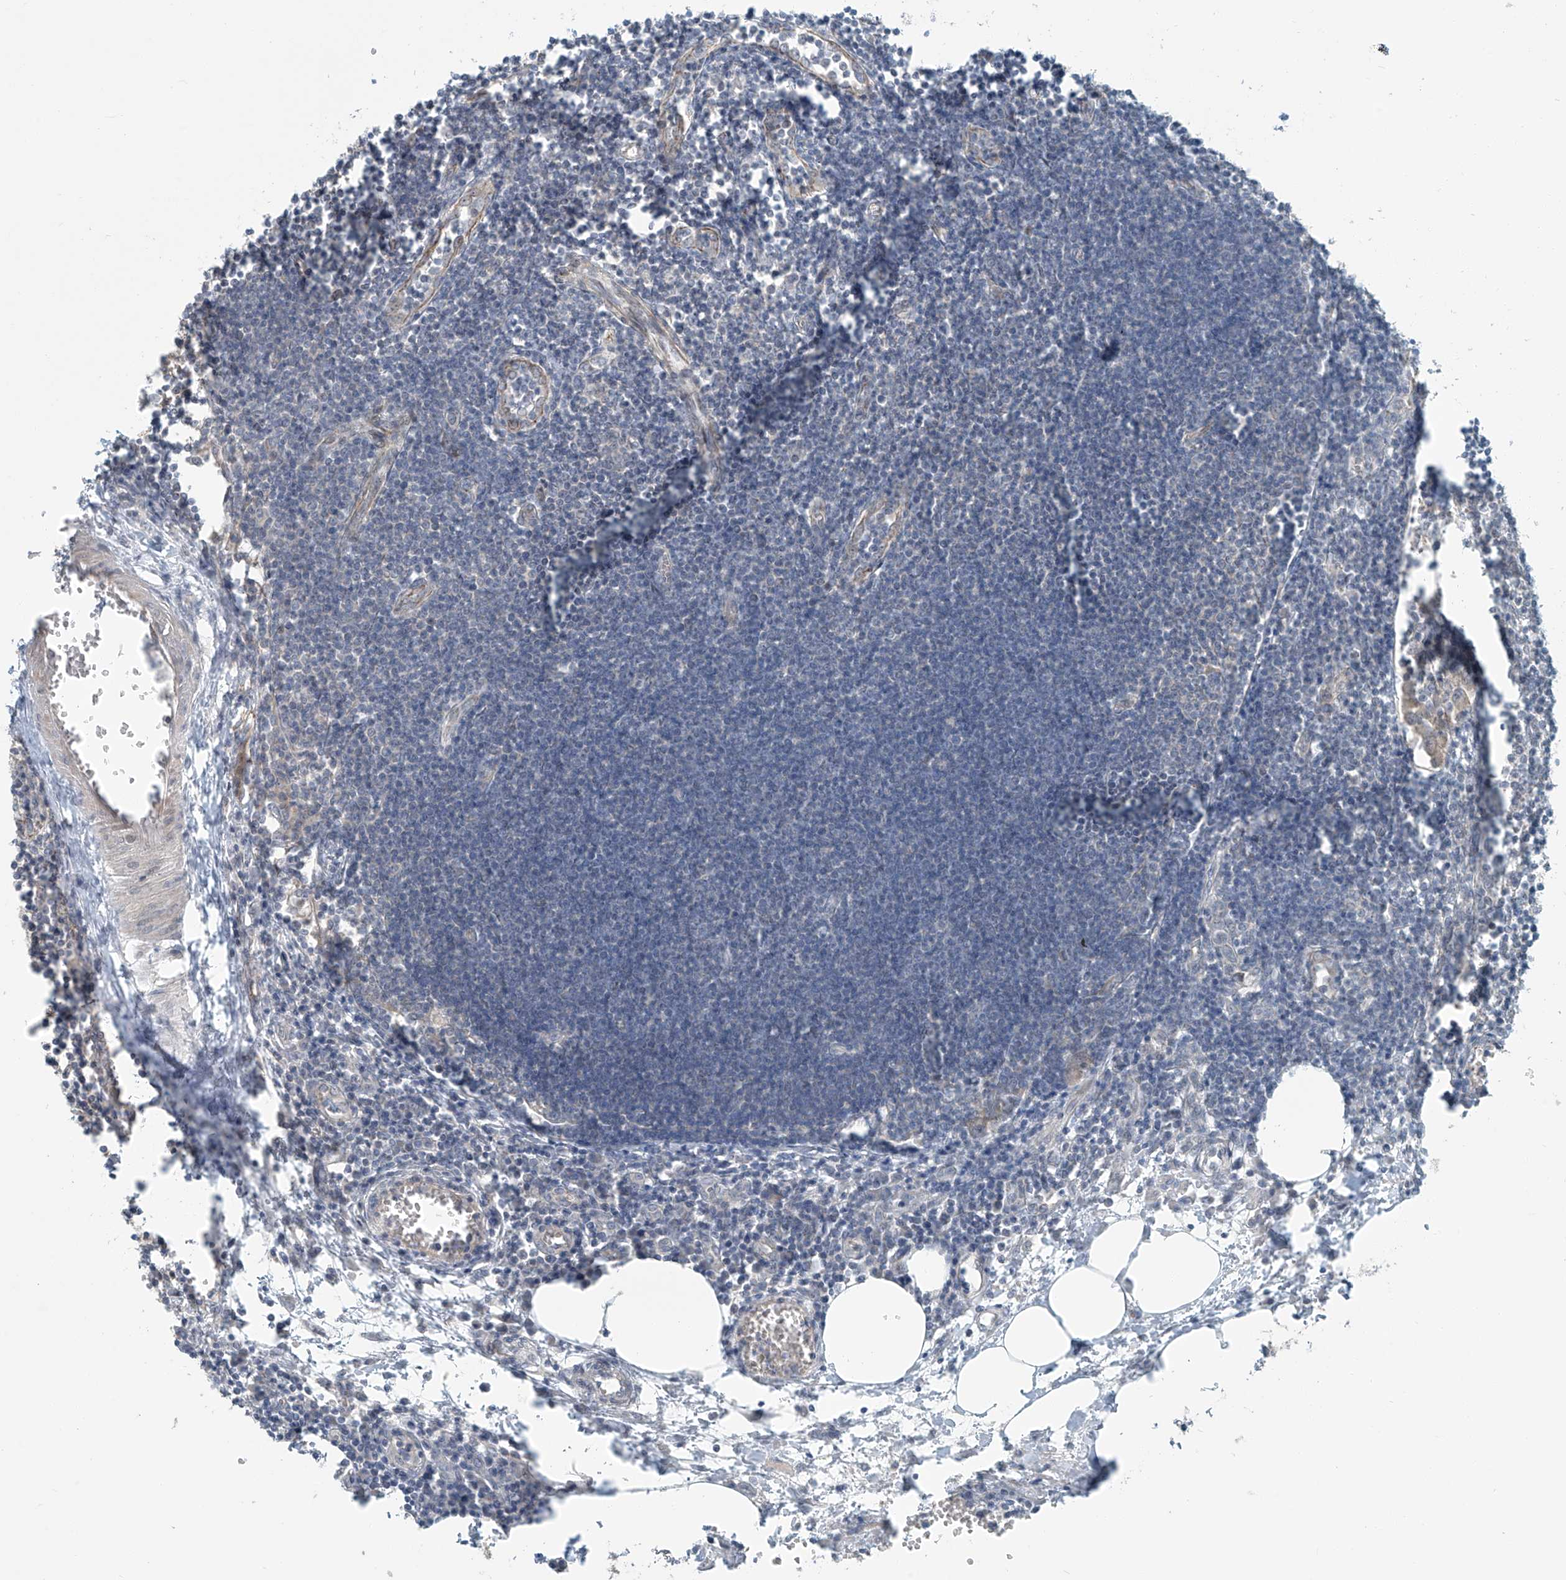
{"staining": {"intensity": "negative", "quantity": "none", "location": "none"}, "tissue": "lymph node", "cell_type": "Germinal center cells", "image_type": "normal", "snomed": [{"axis": "morphology", "description": "Normal tissue, NOS"}, {"axis": "morphology", "description": "Malignant melanoma, Metastatic site"}, {"axis": "topography", "description": "Lymph node"}], "caption": "The IHC photomicrograph has no significant expression in germinal center cells of lymph node.", "gene": "ZNF16", "patient": {"sex": "male", "age": 41}}